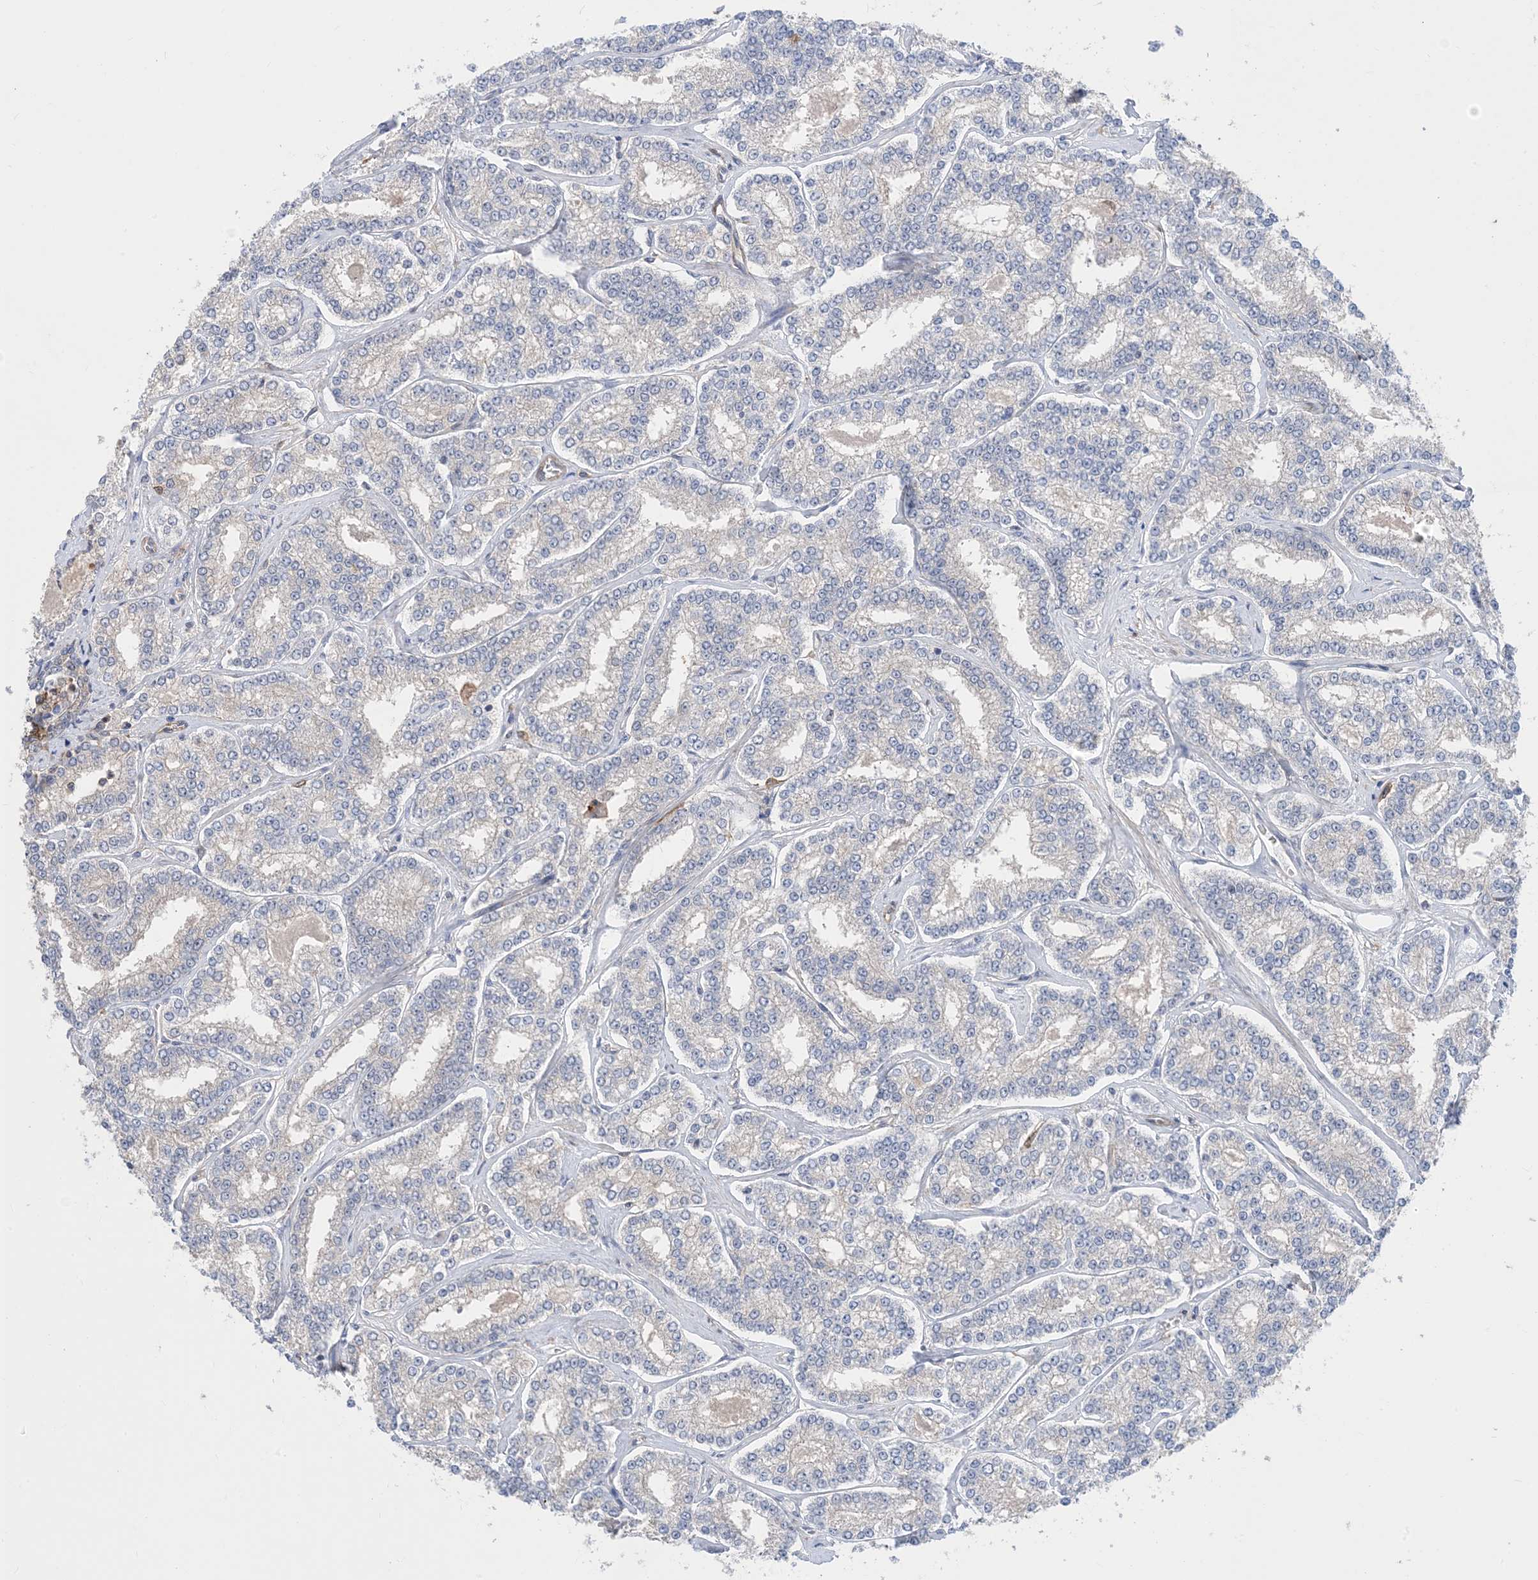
{"staining": {"intensity": "negative", "quantity": "none", "location": "none"}, "tissue": "prostate cancer", "cell_type": "Tumor cells", "image_type": "cancer", "snomed": [{"axis": "morphology", "description": "Normal tissue, NOS"}, {"axis": "morphology", "description": "Adenocarcinoma, High grade"}, {"axis": "topography", "description": "Prostate"}], "caption": "Prostate high-grade adenocarcinoma was stained to show a protein in brown. There is no significant expression in tumor cells.", "gene": "HS1BP3", "patient": {"sex": "male", "age": 83}}